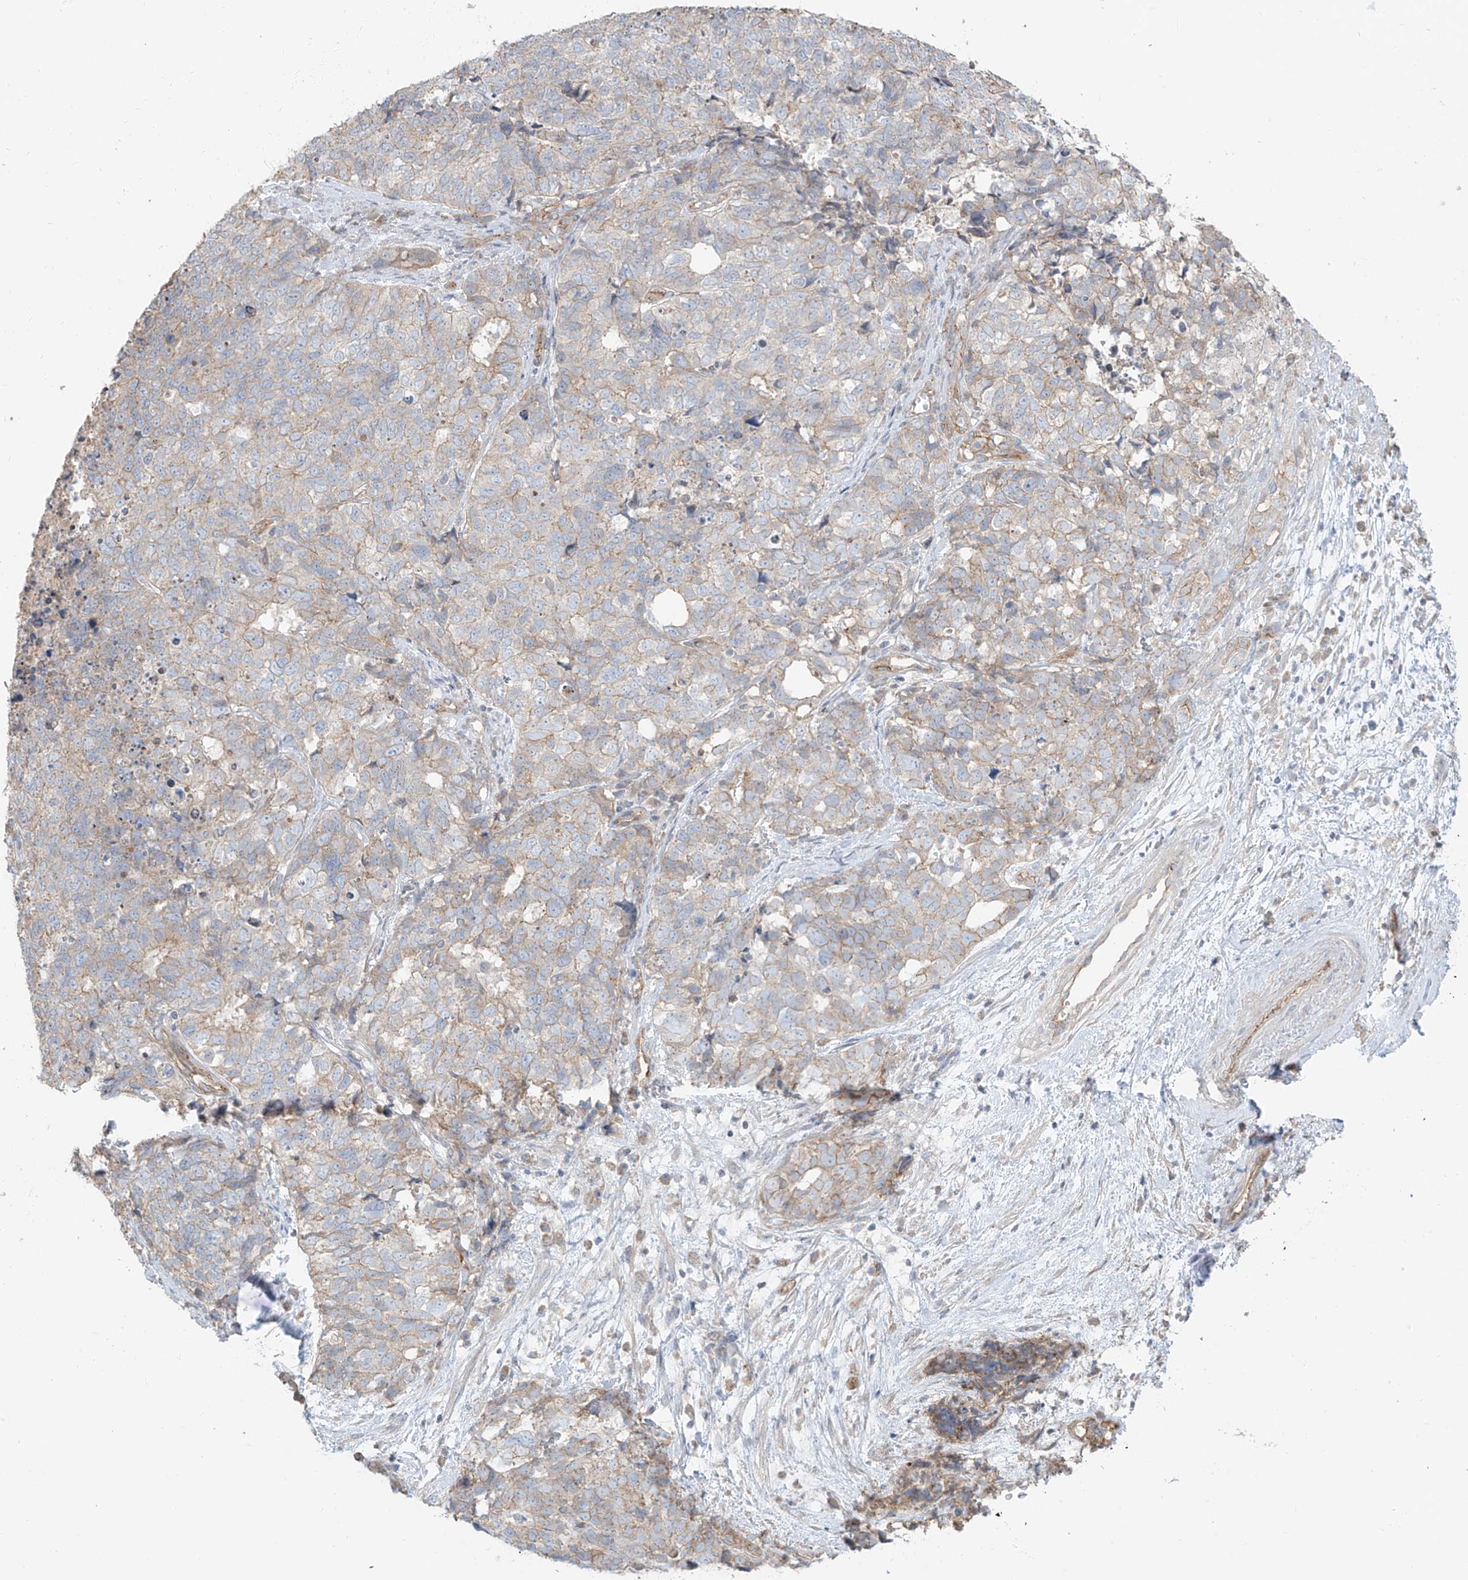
{"staining": {"intensity": "weak", "quantity": "<25%", "location": "cytoplasmic/membranous"}, "tissue": "cervical cancer", "cell_type": "Tumor cells", "image_type": "cancer", "snomed": [{"axis": "morphology", "description": "Squamous cell carcinoma, NOS"}, {"axis": "topography", "description": "Cervix"}], "caption": "Cervical squamous cell carcinoma was stained to show a protein in brown. There is no significant expression in tumor cells.", "gene": "EPHX4", "patient": {"sex": "female", "age": 63}}